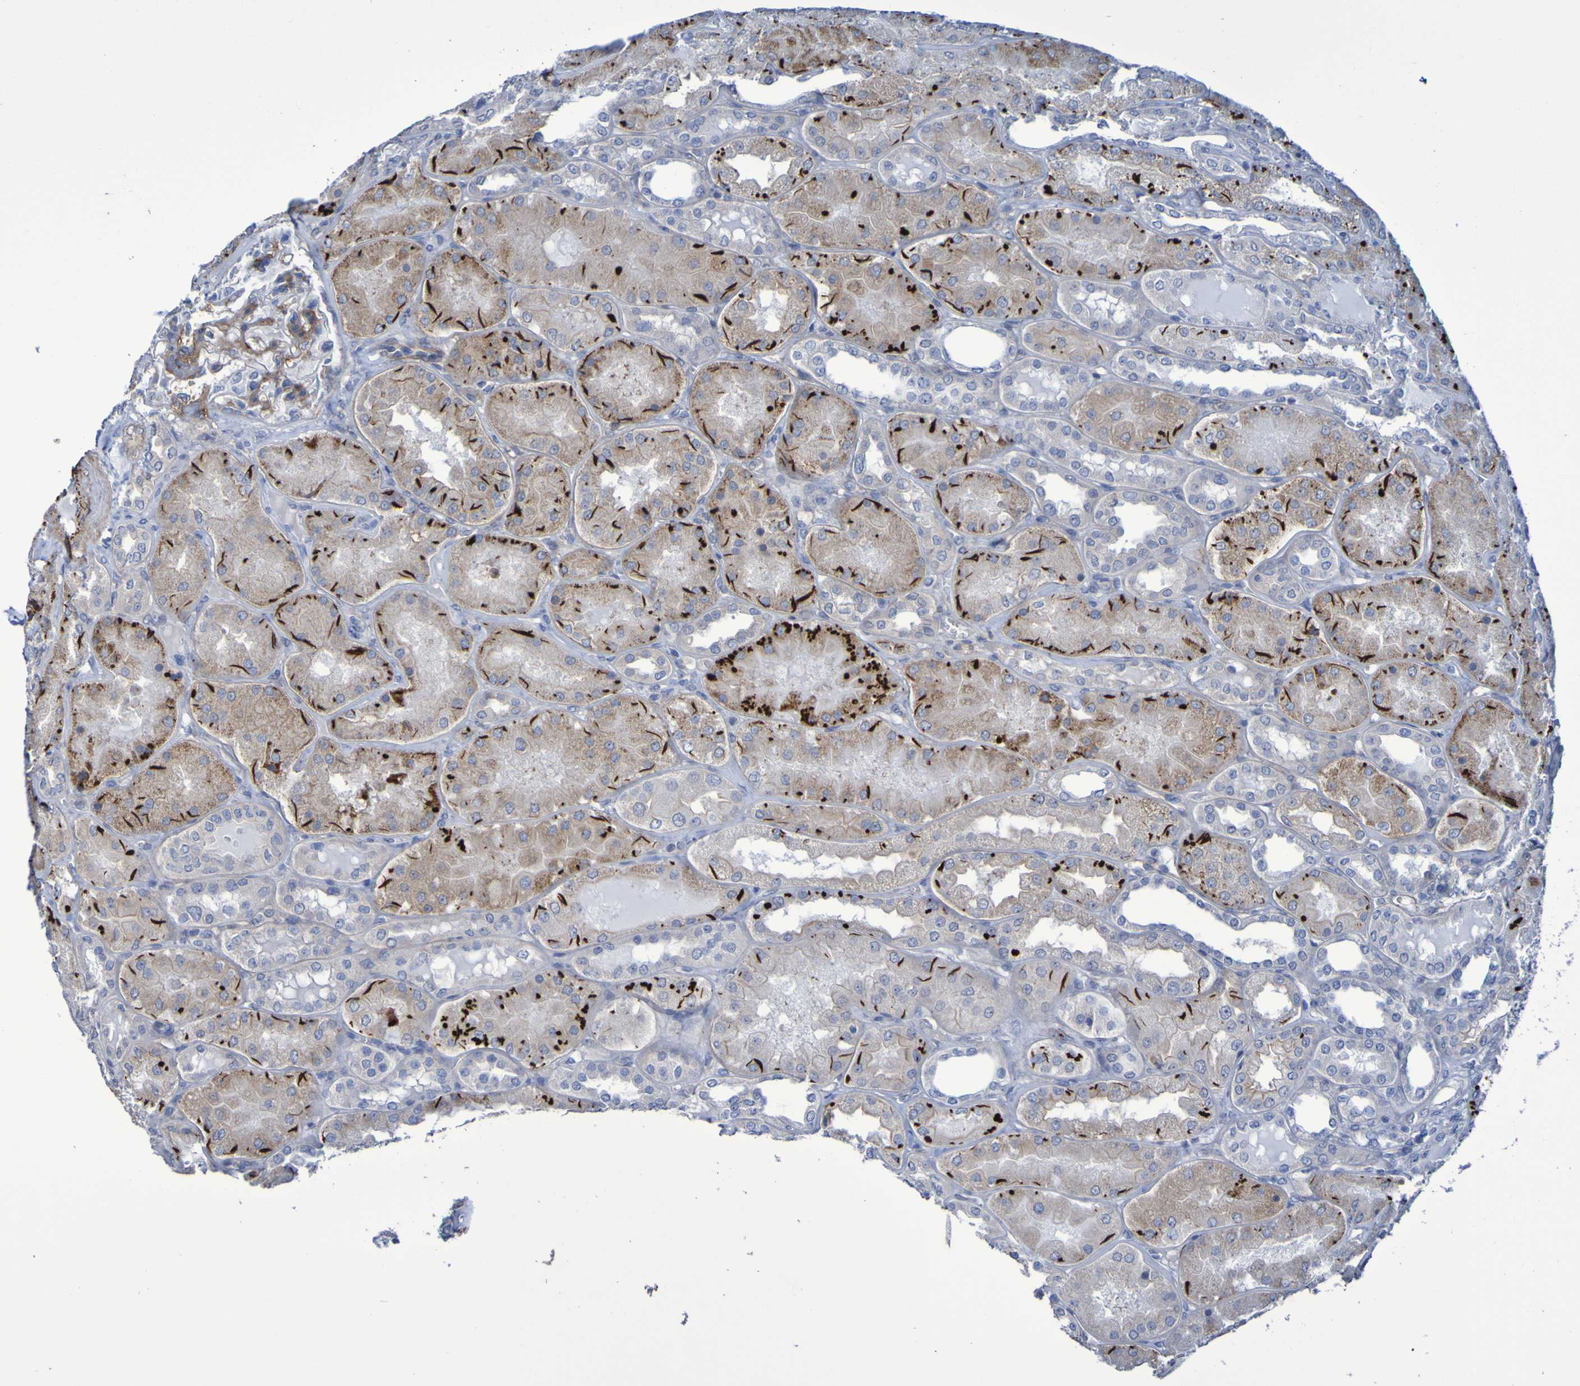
{"staining": {"intensity": "moderate", "quantity": "25%-75%", "location": "cytoplasmic/membranous"}, "tissue": "kidney", "cell_type": "Cells in glomeruli", "image_type": "normal", "snomed": [{"axis": "morphology", "description": "Normal tissue, NOS"}, {"axis": "topography", "description": "Kidney"}], "caption": "Immunohistochemical staining of benign kidney demonstrates medium levels of moderate cytoplasmic/membranous expression in about 25%-75% of cells in glomeruli. (Brightfield microscopy of DAB IHC at high magnification).", "gene": "LPP", "patient": {"sex": "female", "age": 56}}